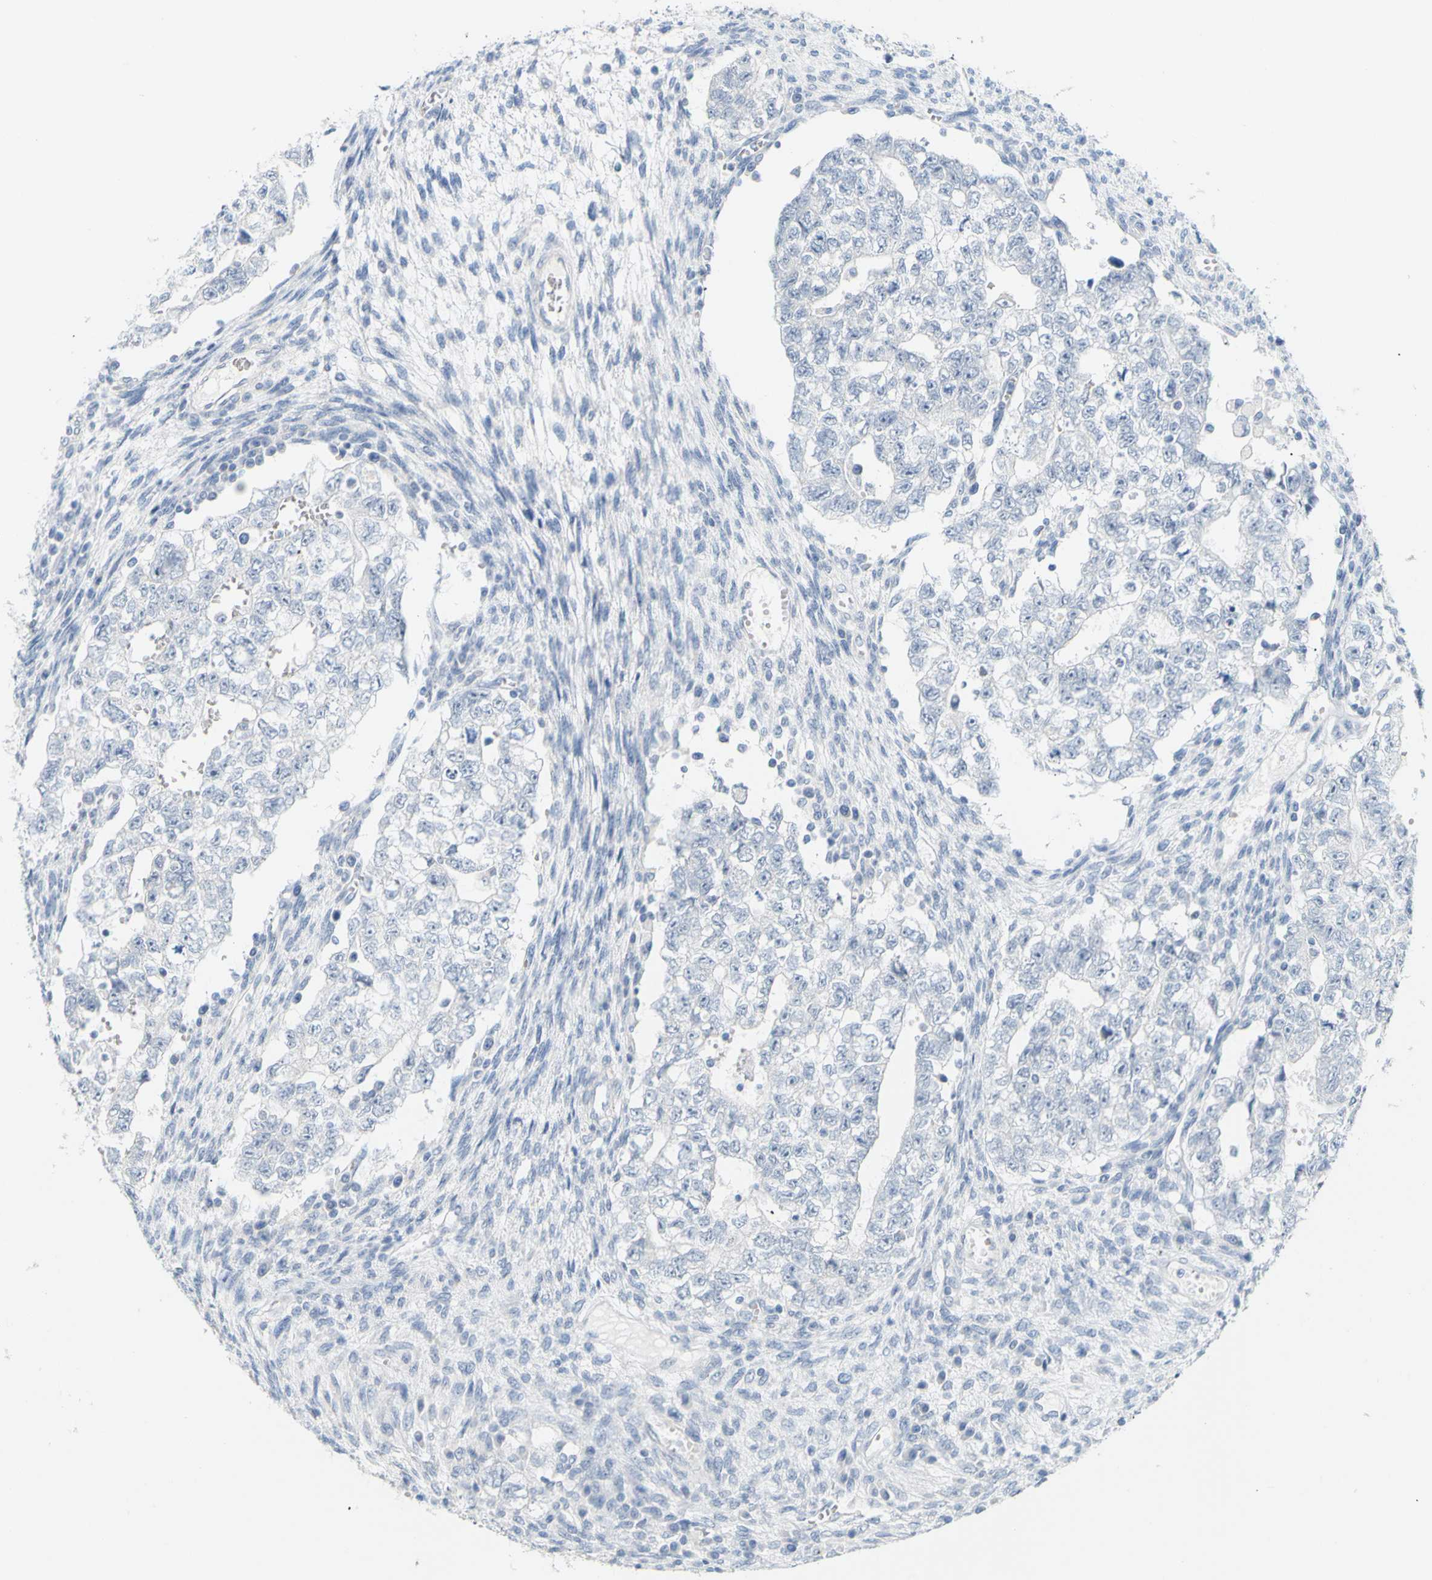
{"staining": {"intensity": "negative", "quantity": "none", "location": "none"}, "tissue": "testis cancer", "cell_type": "Tumor cells", "image_type": "cancer", "snomed": [{"axis": "morphology", "description": "Seminoma, NOS"}, {"axis": "morphology", "description": "Carcinoma, Embryonal, NOS"}, {"axis": "topography", "description": "Testis"}], "caption": "IHC photomicrograph of embryonal carcinoma (testis) stained for a protein (brown), which exhibits no staining in tumor cells.", "gene": "OPN1SW", "patient": {"sex": "male", "age": 38}}